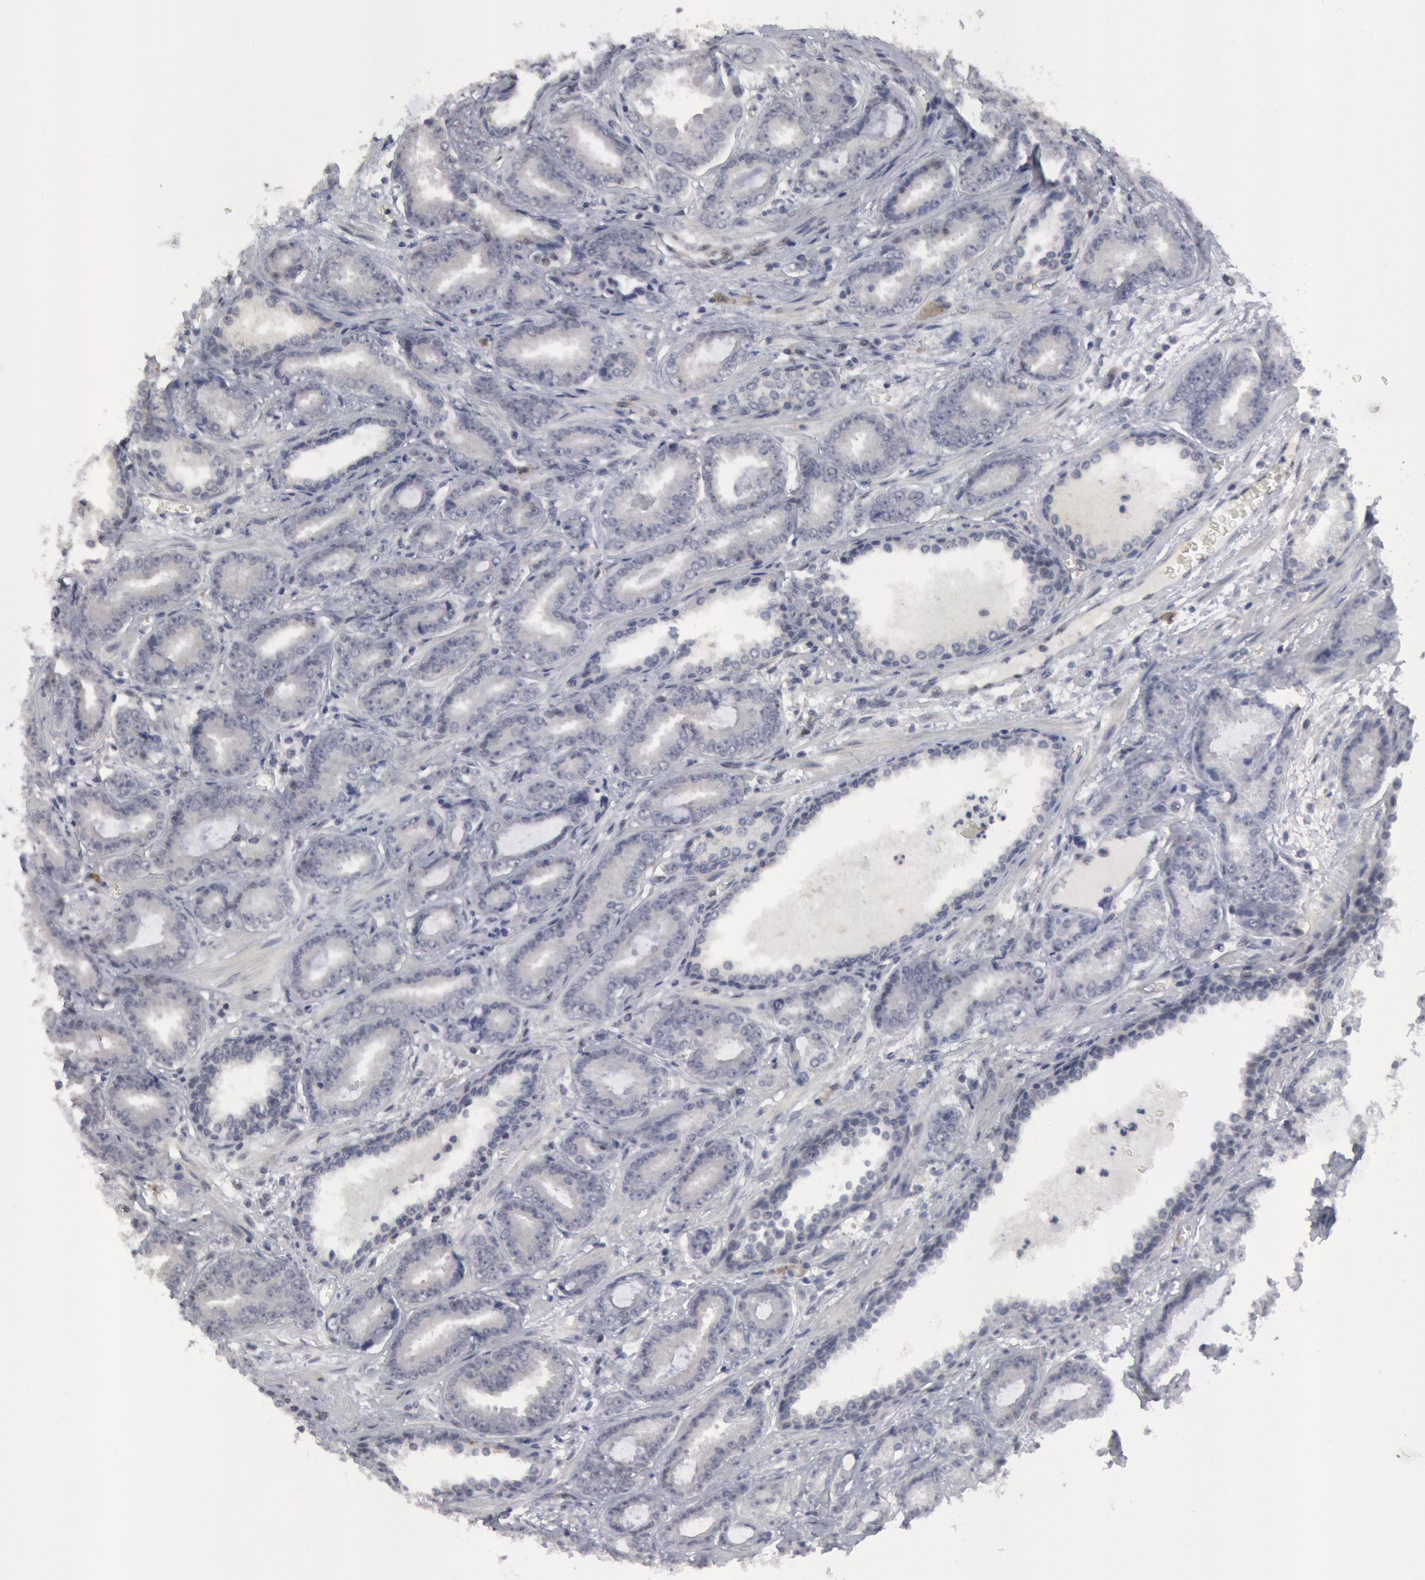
{"staining": {"intensity": "negative", "quantity": "none", "location": "none"}, "tissue": "prostate cancer", "cell_type": "Tumor cells", "image_type": "cancer", "snomed": [{"axis": "morphology", "description": "Adenocarcinoma, Low grade"}, {"axis": "topography", "description": "Prostate"}], "caption": "The photomicrograph exhibits no significant positivity in tumor cells of low-grade adenocarcinoma (prostate).", "gene": "FOXO1", "patient": {"sex": "male", "age": 65}}